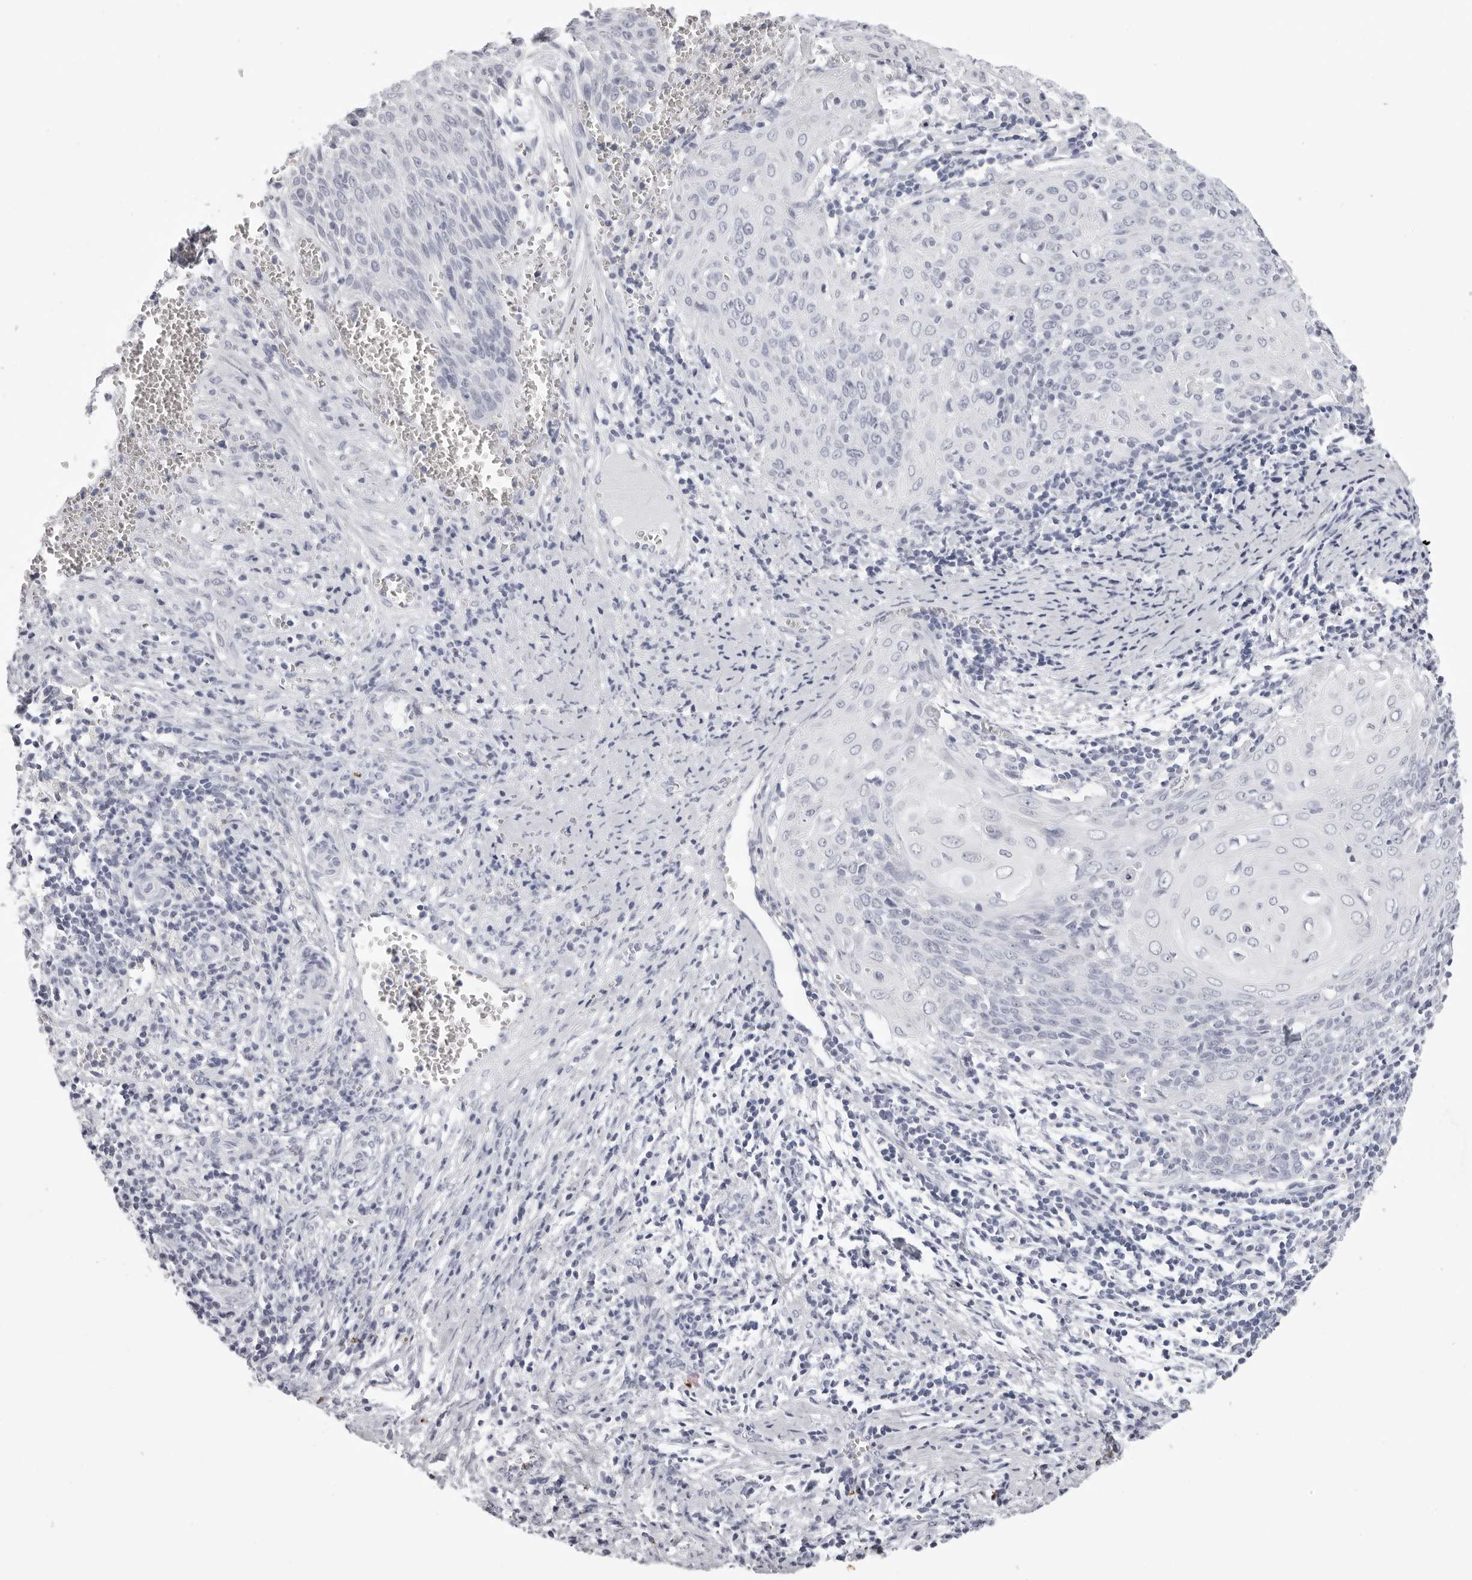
{"staining": {"intensity": "negative", "quantity": "none", "location": "none"}, "tissue": "cervical cancer", "cell_type": "Tumor cells", "image_type": "cancer", "snomed": [{"axis": "morphology", "description": "Squamous cell carcinoma, NOS"}, {"axis": "topography", "description": "Cervix"}], "caption": "Tumor cells show no significant staining in cervical cancer (squamous cell carcinoma).", "gene": "CST1", "patient": {"sex": "female", "age": 39}}